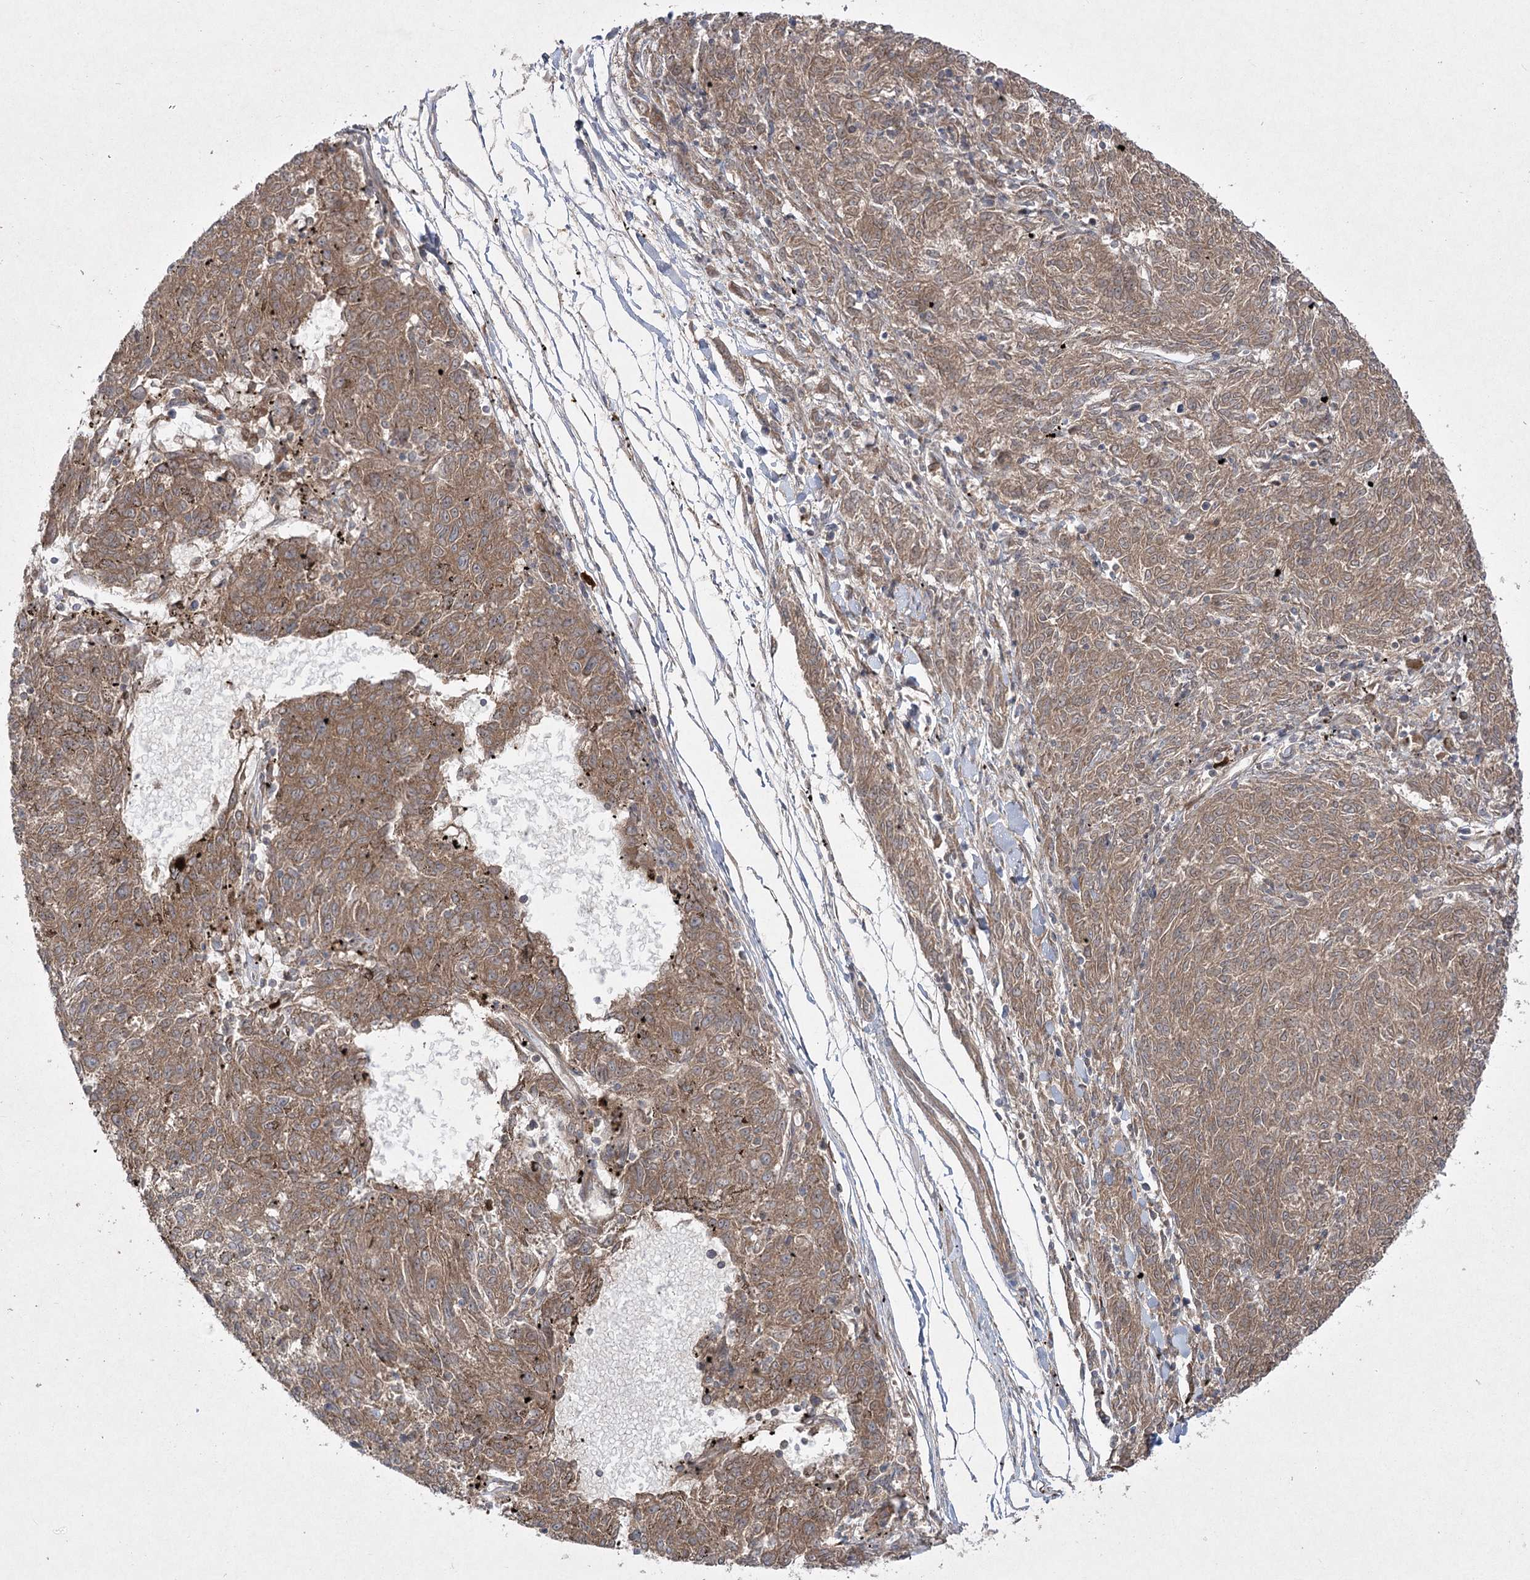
{"staining": {"intensity": "moderate", "quantity": ">75%", "location": "cytoplasmic/membranous"}, "tissue": "melanoma", "cell_type": "Tumor cells", "image_type": "cancer", "snomed": [{"axis": "morphology", "description": "Malignant melanoma, NOS"}, {"axis": "topography", "description": "Skin"}], "caption": "Immunohistochemical staining of malignant melanoma shows moderate cytoplasmic/membranous protein positivity in approximately >75% of tumor cells.", "gene": "PLEKHA5", "patient": {"sex": "female", "age": 72}}